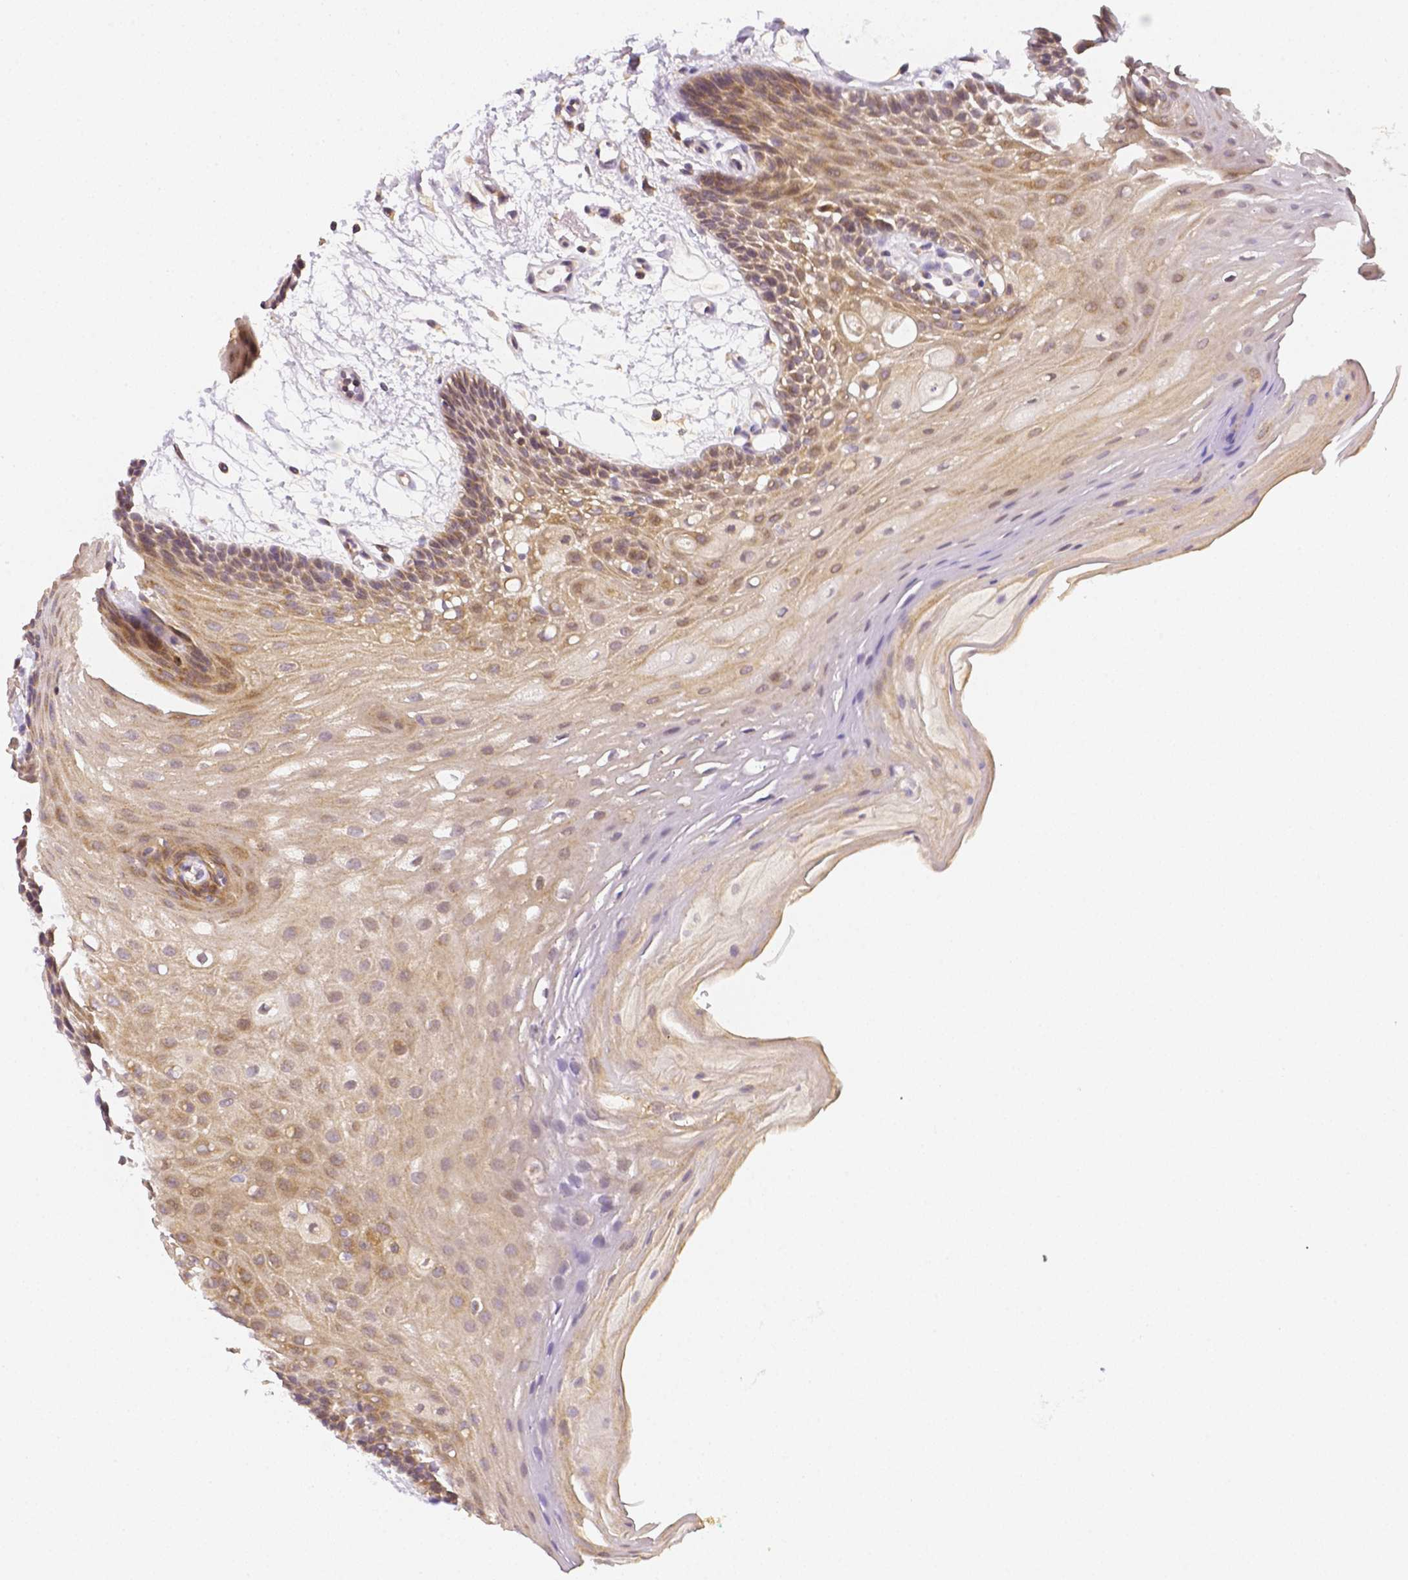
{"staining": {"intensity": "weak", "quantity": ">75%", "location": "cytoplasmic/membranous"}, "tissue": "oral mucosa", "cell_type": "Squamous epithelial cells", "image_type": "normal", "snomed": [{"axis": "morphology", "description": "Normal tissue, NOS"}, {"axis": "morphology", "description": "Squamous cell carcinoma, NOS"}, {"axis": "topography", "description": "Oral tissue"}, {"axis": "topography", "description": "Tounge, NOS"}, {"axis": "topography", "description": "Head-Neck"}], "caption": "Immunohistochemical staining of benign human oral mucosa shows weak cytoplasmic/membranous protein expression in approximately >75% of squamous epithelial cells.", "gene": "C10orf67", "patient": {"sex": "male", "age": 62}}